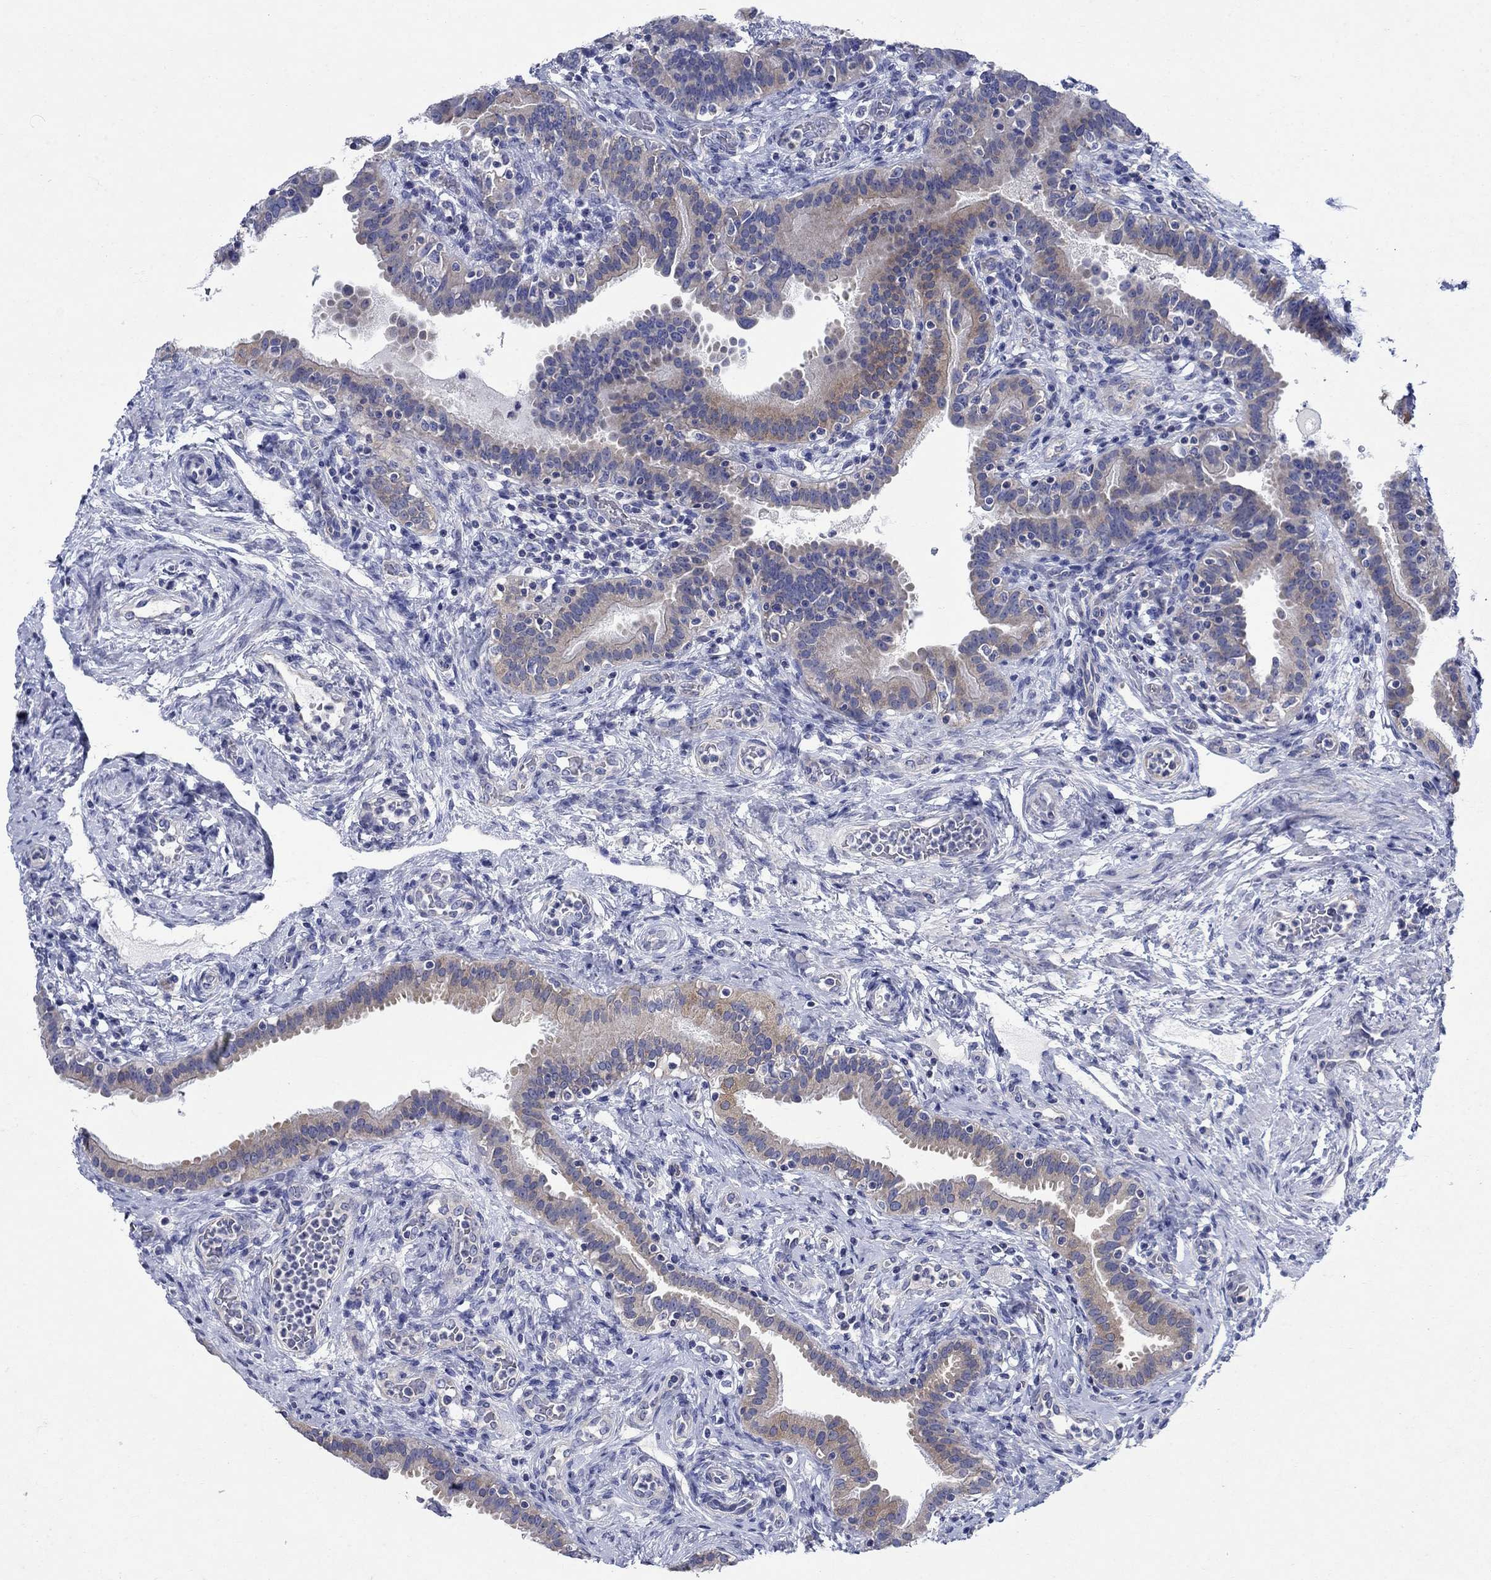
{"staining": {"intensity": "moderate", "quantity": "<25%", "location": "cytoplasmic/membranous"}, "tissue": "fallopian tube", "cell_type": "Glandular cells", "image_type": "normal", "snomed": [{"axis": "morphology", "description": "Normal tissue, NOS"}, {"axis": "topography", "description": "Fallopian tube"}, {"axis": "topography", "description": "Ovary"}], "caption": "Immunohistochemical staining of normal fallopian tube reveals <25% levels of moderate cytoplasmic/membranous protein expression in about <25% of glandular cells. The staining is performed using DAB (3,3'-diaminobenzidine) brown chromogen to label protein expression. The nuclei are counter-stained blue using hematoxylin.", "gene": "SULT2B1", "patient": {"sex": "female", "age": 41}}